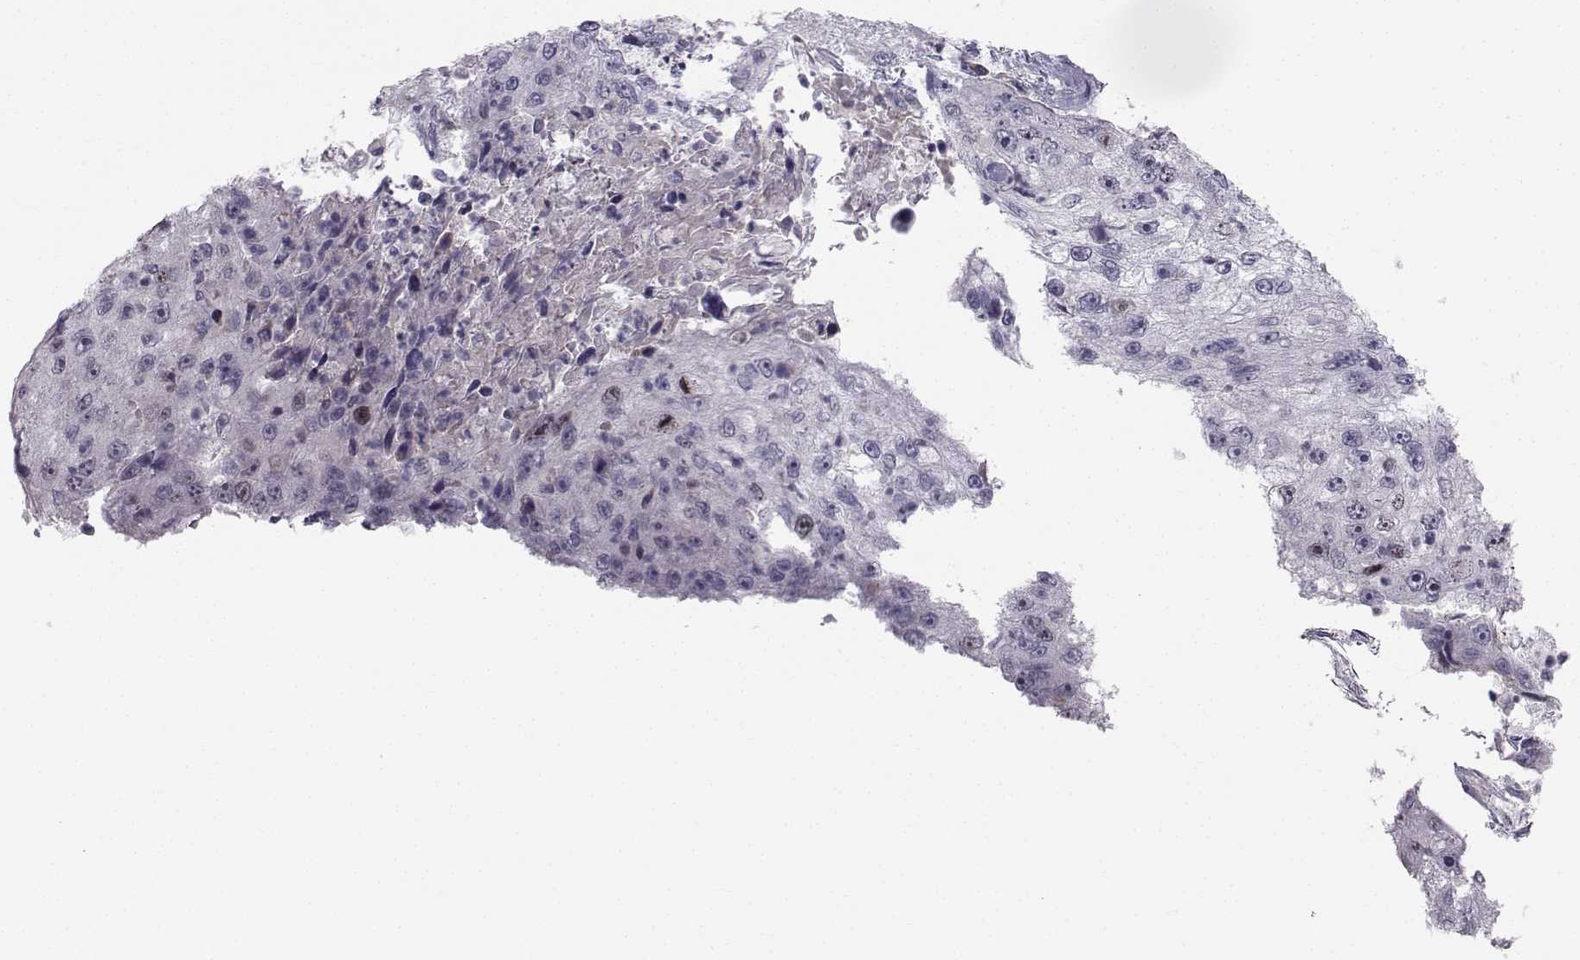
{"staining": {"intensity": "negative", "quantity": "none", "location": "none"}, "tissue": "cervical cancer", "cell_type": "Tumor cells", "image_type": "cancer", "snomed": [{"axis": "morphology", "description": "Squamous cell carcinoma, NOS"}, {"axis": "topography", "description": "Cervix"}], "caption": "The micrograph demonstrates no significant expression in tumor cells of cervical squamous cell carcinoma. (IHC, brightfield microscopy, high magnification).", "gene": "LRP8", "patient": {"sex": "female", "age": 36}}